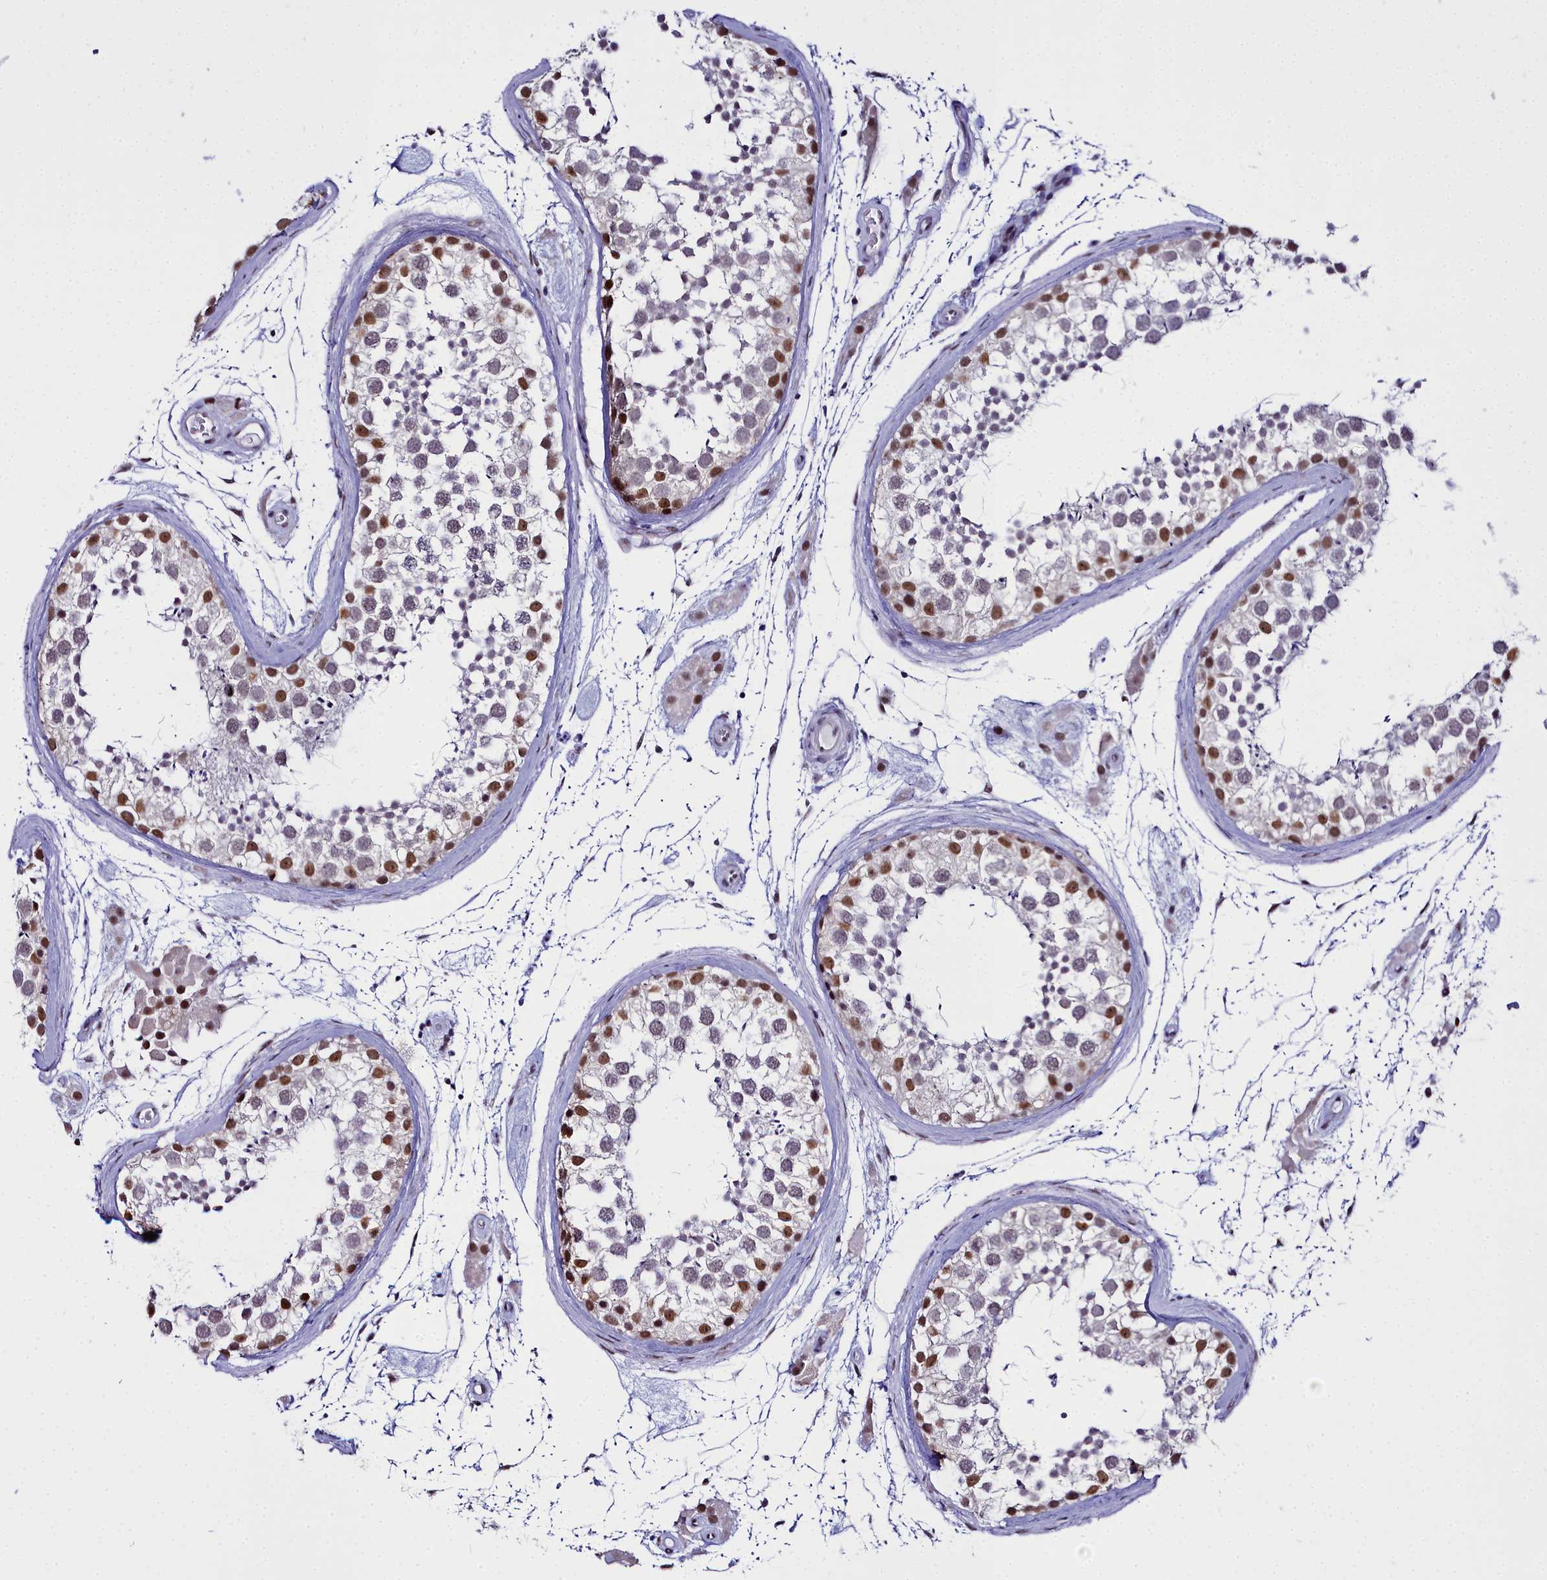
{"staining": {"intensity": "moderate", "quantity": "25%-75%", "location": "nuclear"}, "tissue": "testis", "cell_type": "Cells in seminiferous ducts", "image_type": "normal", "snomed": [{"axis": "morphology", "description": "Normal tissue, NOS"}, {"axis": "topography", "description": "Testis"}], "caption": "Immunohistochemical staining of benign human testis exhibits moderate nuclear protein positivity in about 25%-75% of cells in seminiferous ducts.", "gene": "RBM12", "patient": {"sex": "male", "age": 46}}